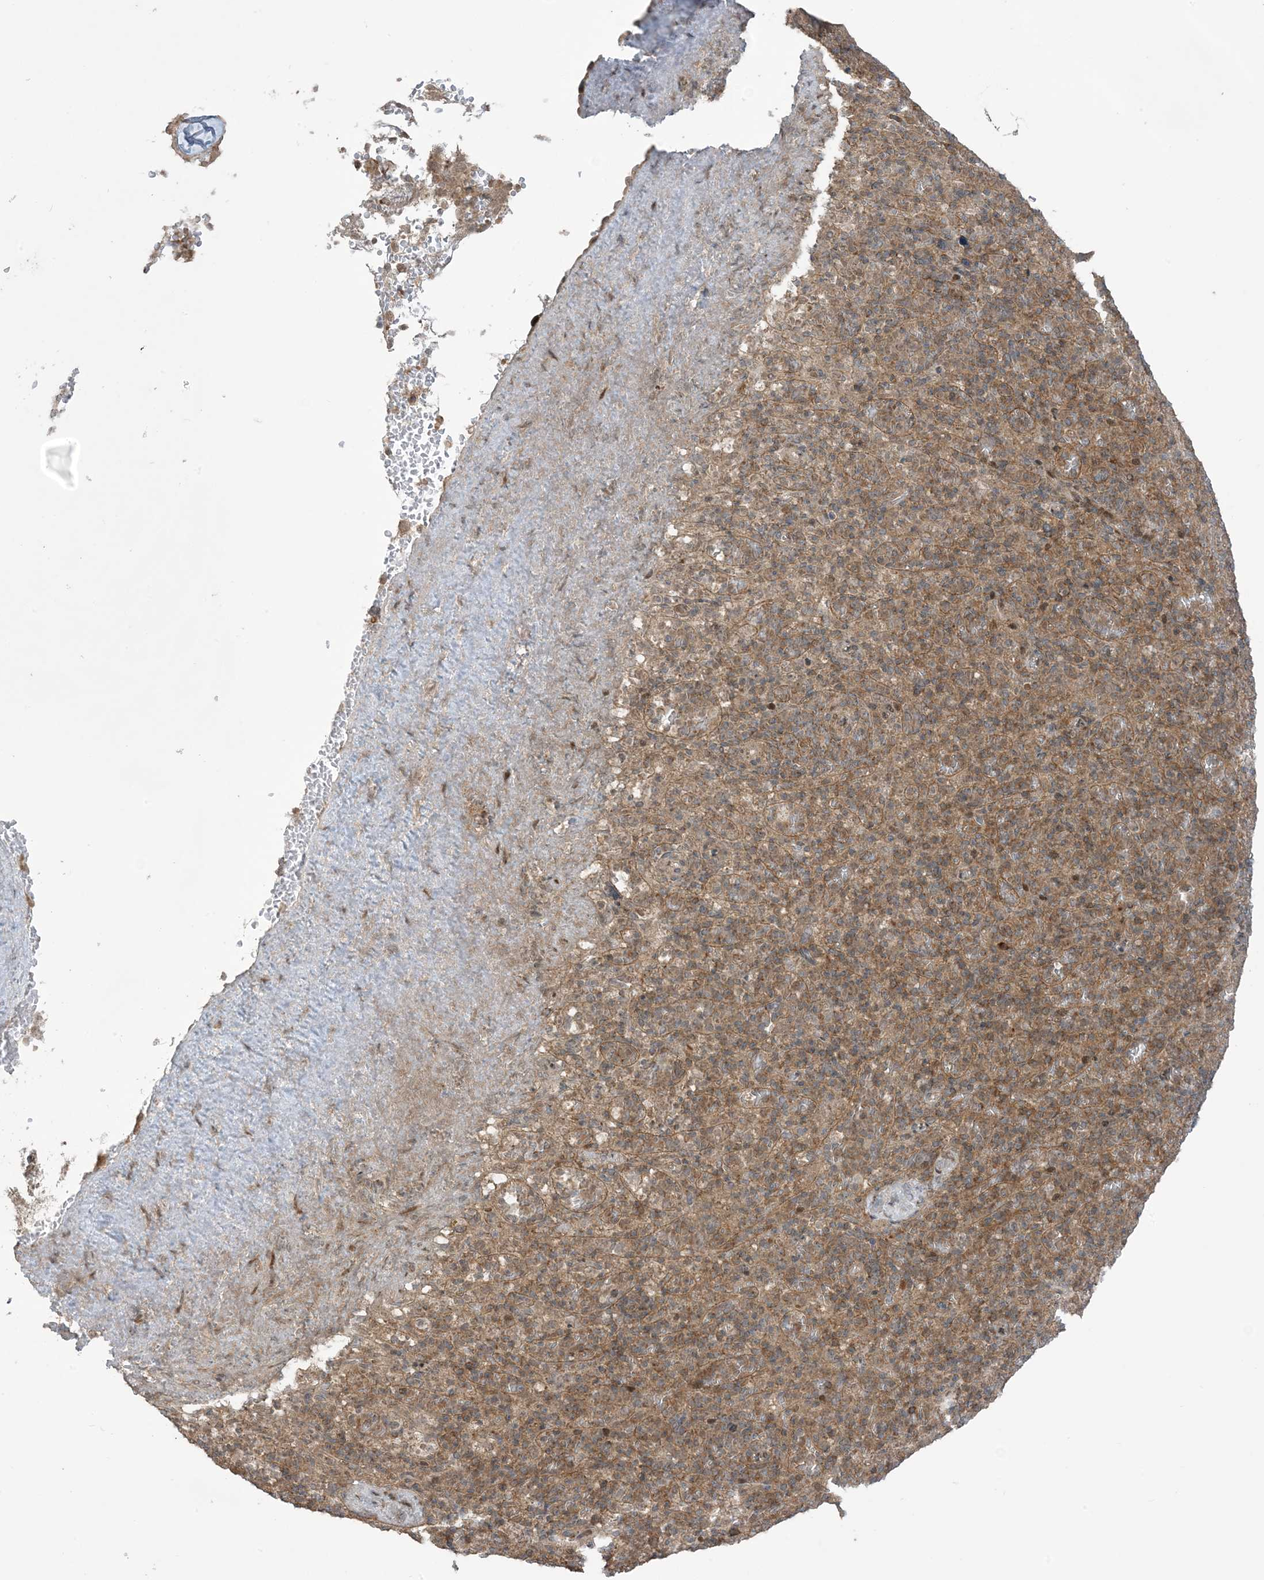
{"staining": {"intensity": "moderate", "quantity": "25%-75%", "location": "cytoplasmic/membranous"}, "tissue": "spleen", "cell_type": "Cells in red pulp", "image_type": "normal", "snomed": [{"axis": "morphology", "description": "Normal tissue, NOS"}, {"axis": "topography", "description": "Spleen"}], "caption": "Protein analysis of unremarkable spleen exhibits moderate cytoplasmic/membranous expression in approximately 25%-75% of cells in red pulp. (DAB IHC with brightfield microscopy, high magnification).", "gene": "PHLDB2", "patient": {"sex": "female", "age": 74}}